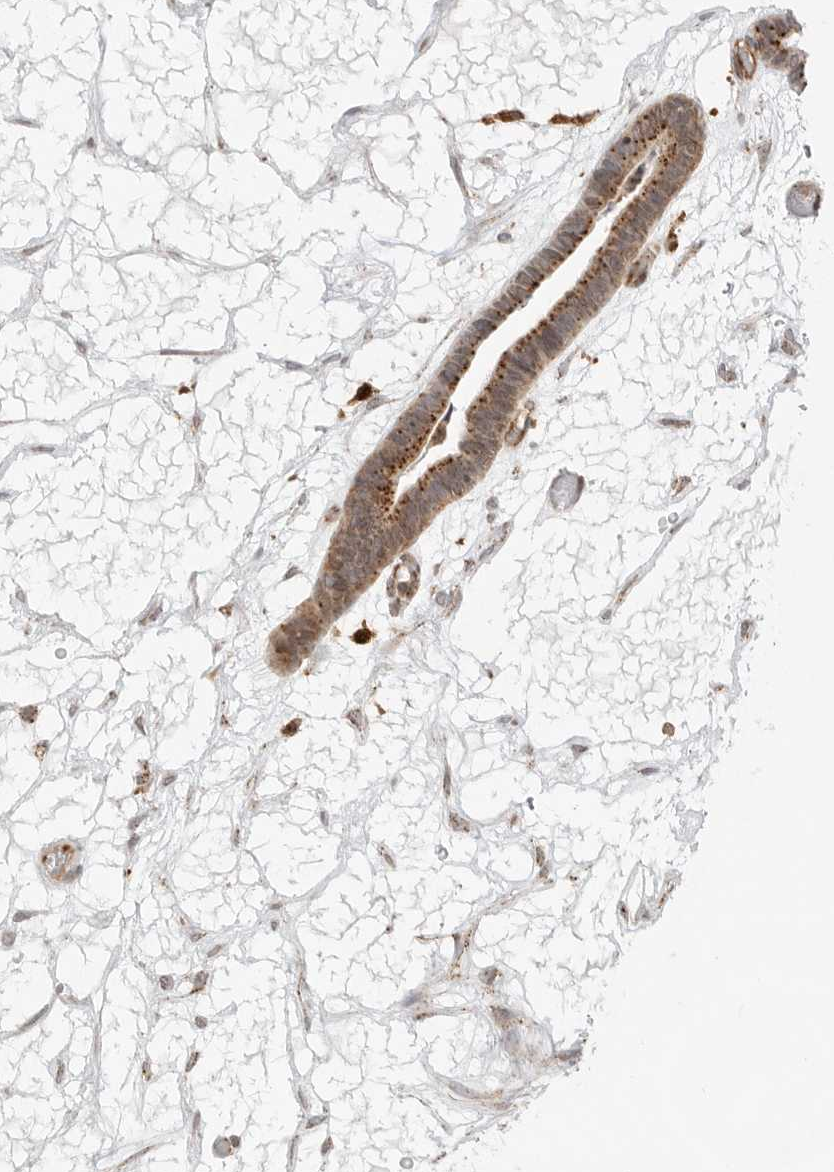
{"staining": {"intensity": "moderate", "quantity": ">75%", "location": "cytoplasmic/membranous"}, "tissue": "ovarian cancer", "cell_type": "Tumor cells", "image_type": "cancer", "snomed": [{"axis": "morphology", "description": "Cystadenocarcinoma, serous, NOS"}, {"axis": "topography", "description": "Ovary"}], "caption": "High-power microscopy captured an immunohistochemistry (IHC) image of ovarian cancer, revealing moderate cytoplasmic/membranous positivity in about >75% of tumor cells.", "gene": "IDUA", "patient": {"sex": "female", "age": 56}}